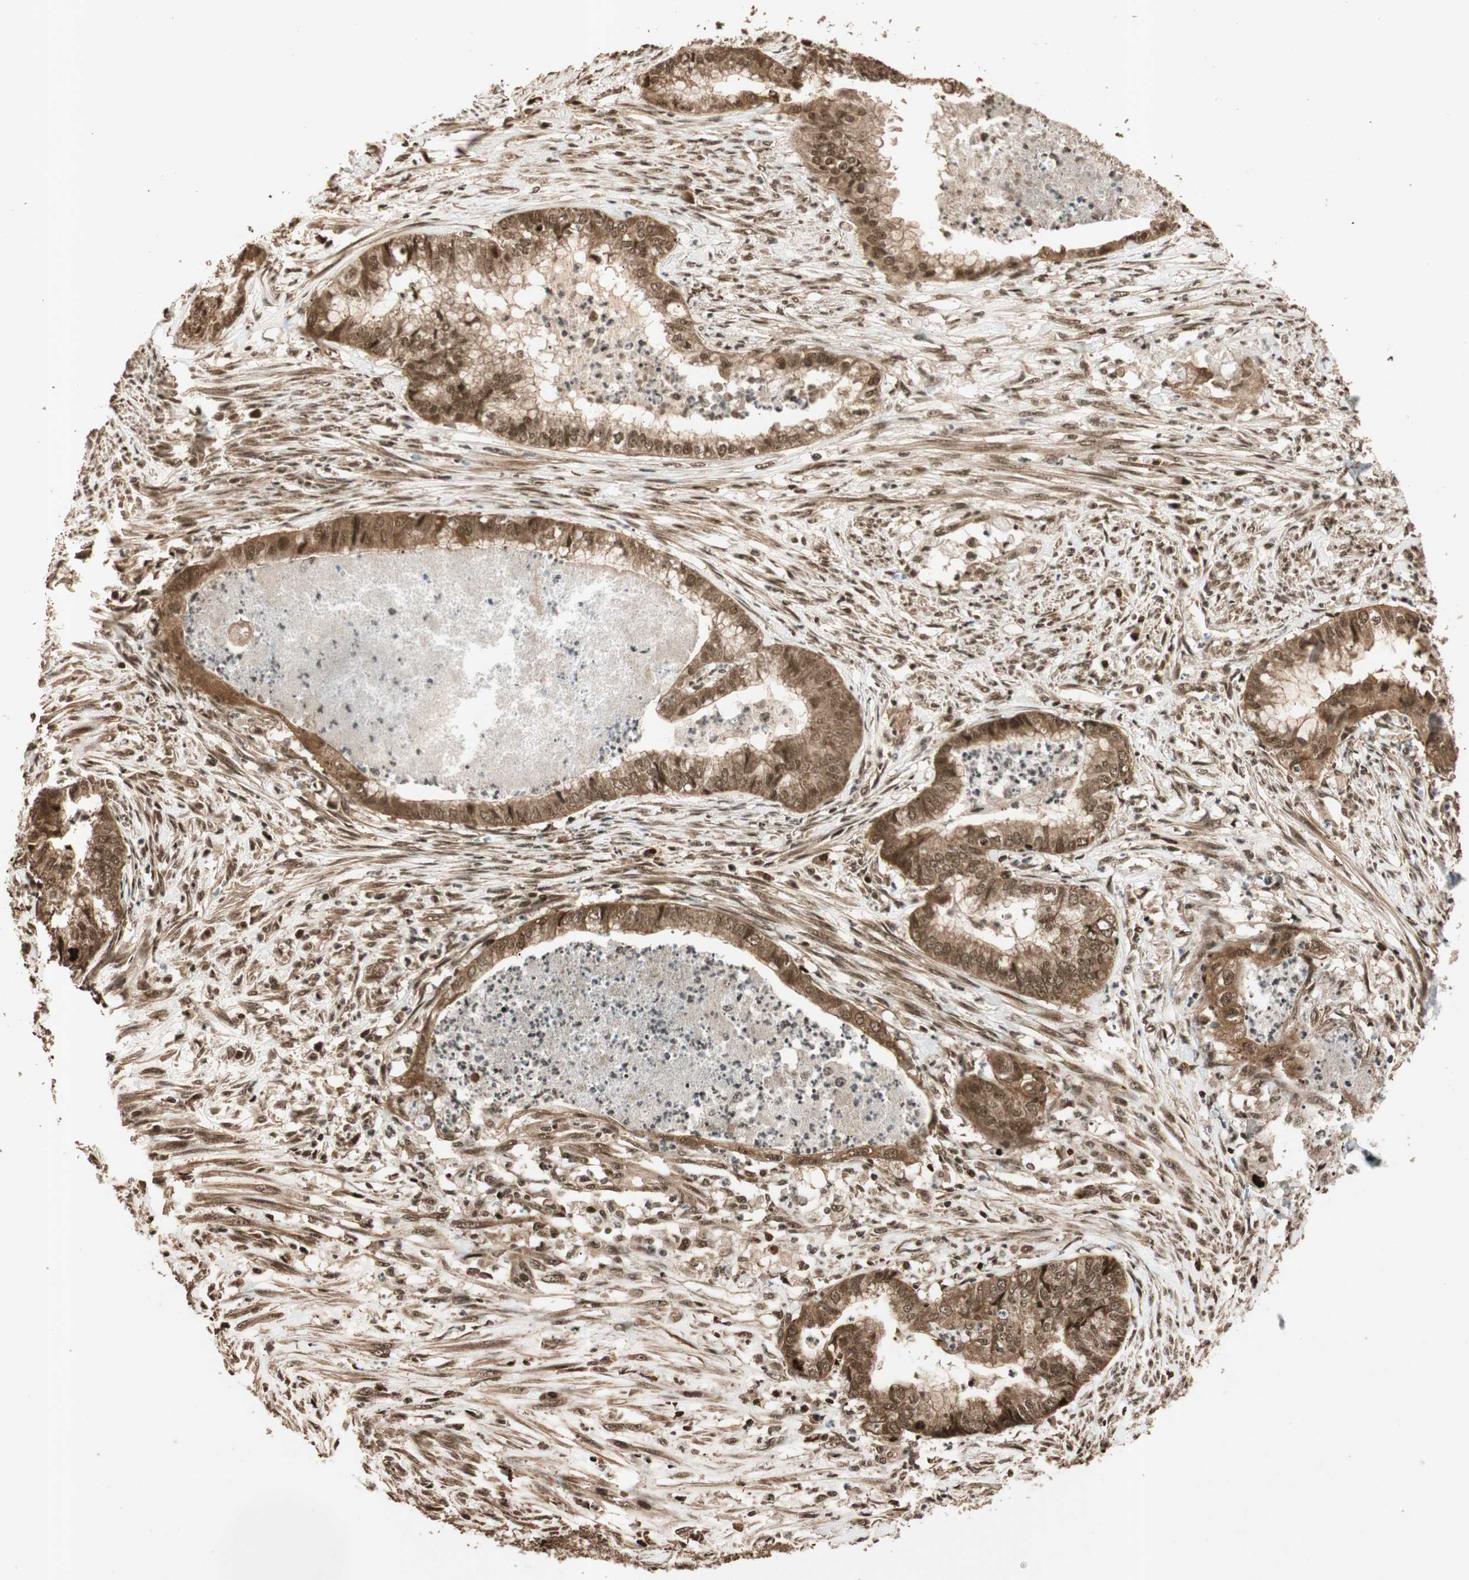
{"staining": {"intensity": "moderate", "quantity": ">75%", "location": "cytoplasmic/membranous"}, "tissue": "endometrial cancer", "cell_type": "Tumor cells", "image_type": "cancer", "snomed": [{"axis": "morphology", "description": "Necrosis, NOS"}, {"axis": "morphology", "description": "Adenocarcinoma, NOS"}, {"axis": "topography", "description": "Endometrium"}], "caption": "Immunohistochemical staining of human endometrial cancer (adenocarcinoma) exhibits medium levels of moderate cytoplasmic/membranous protein expression in about >75% of tumor cells.", "gene": "ALKBH5", "patient": {"sex": "female", "age": 79}}